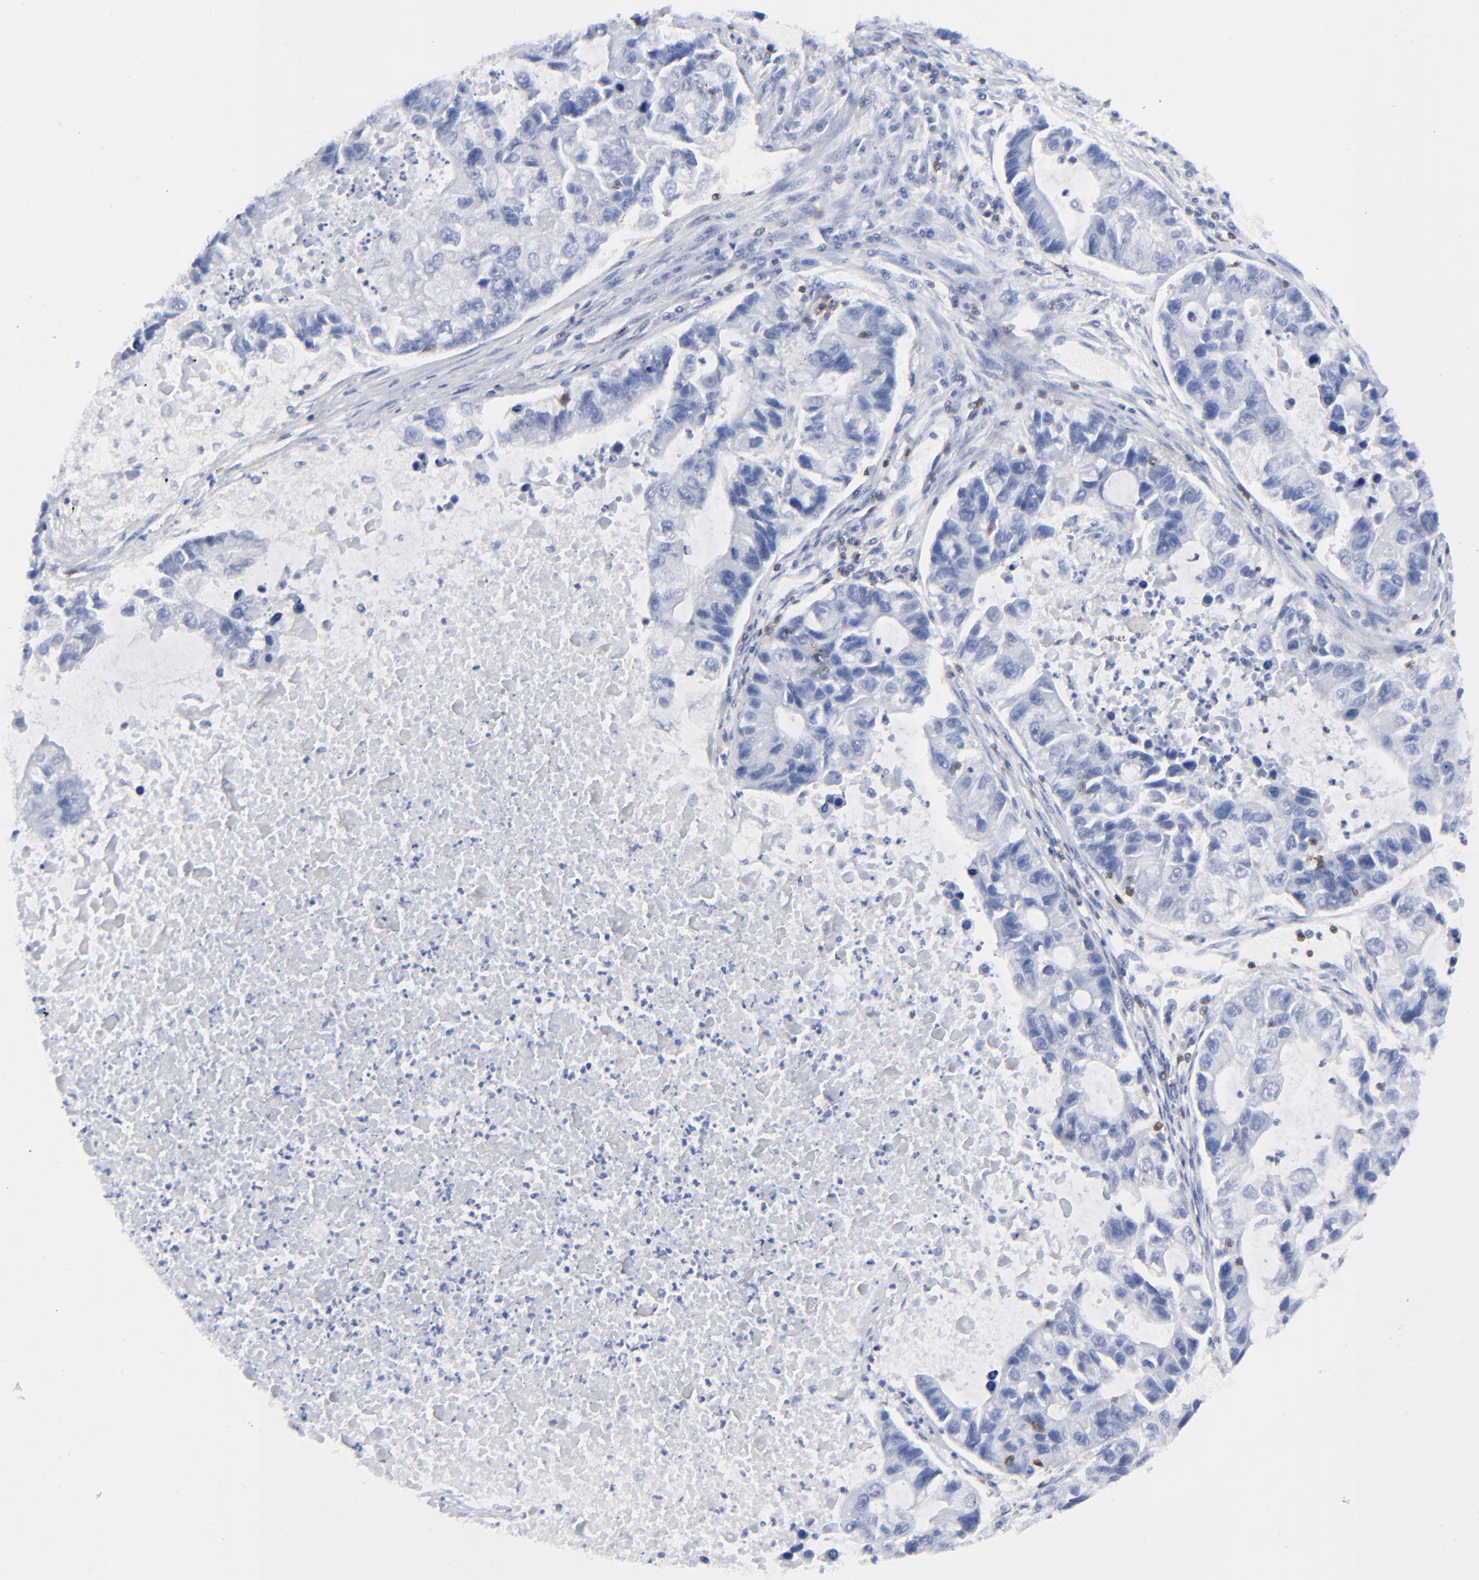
{"staining": {"intensity": "negative", "quantity": "none", "location": "none"}, "tissue": "lung cancer", "cell_type": "Tumor cells", "image_type": "cancer", "snomed": [{"axis": "morphology", "description": "Adenocarcinoma, NOS"}, {"axis": "topography", "description": "Lung"}], "caption": "Immunohistochemistry histopathology image of neoplastic tissue: lung cancer (adenocarcinoma) stained with DAB (3,3'-diaminobenzidine) exhibits no significant protein expression in tumor cells.", "gene": "LCK", "patient": {"sex": "female", "age": 51}}